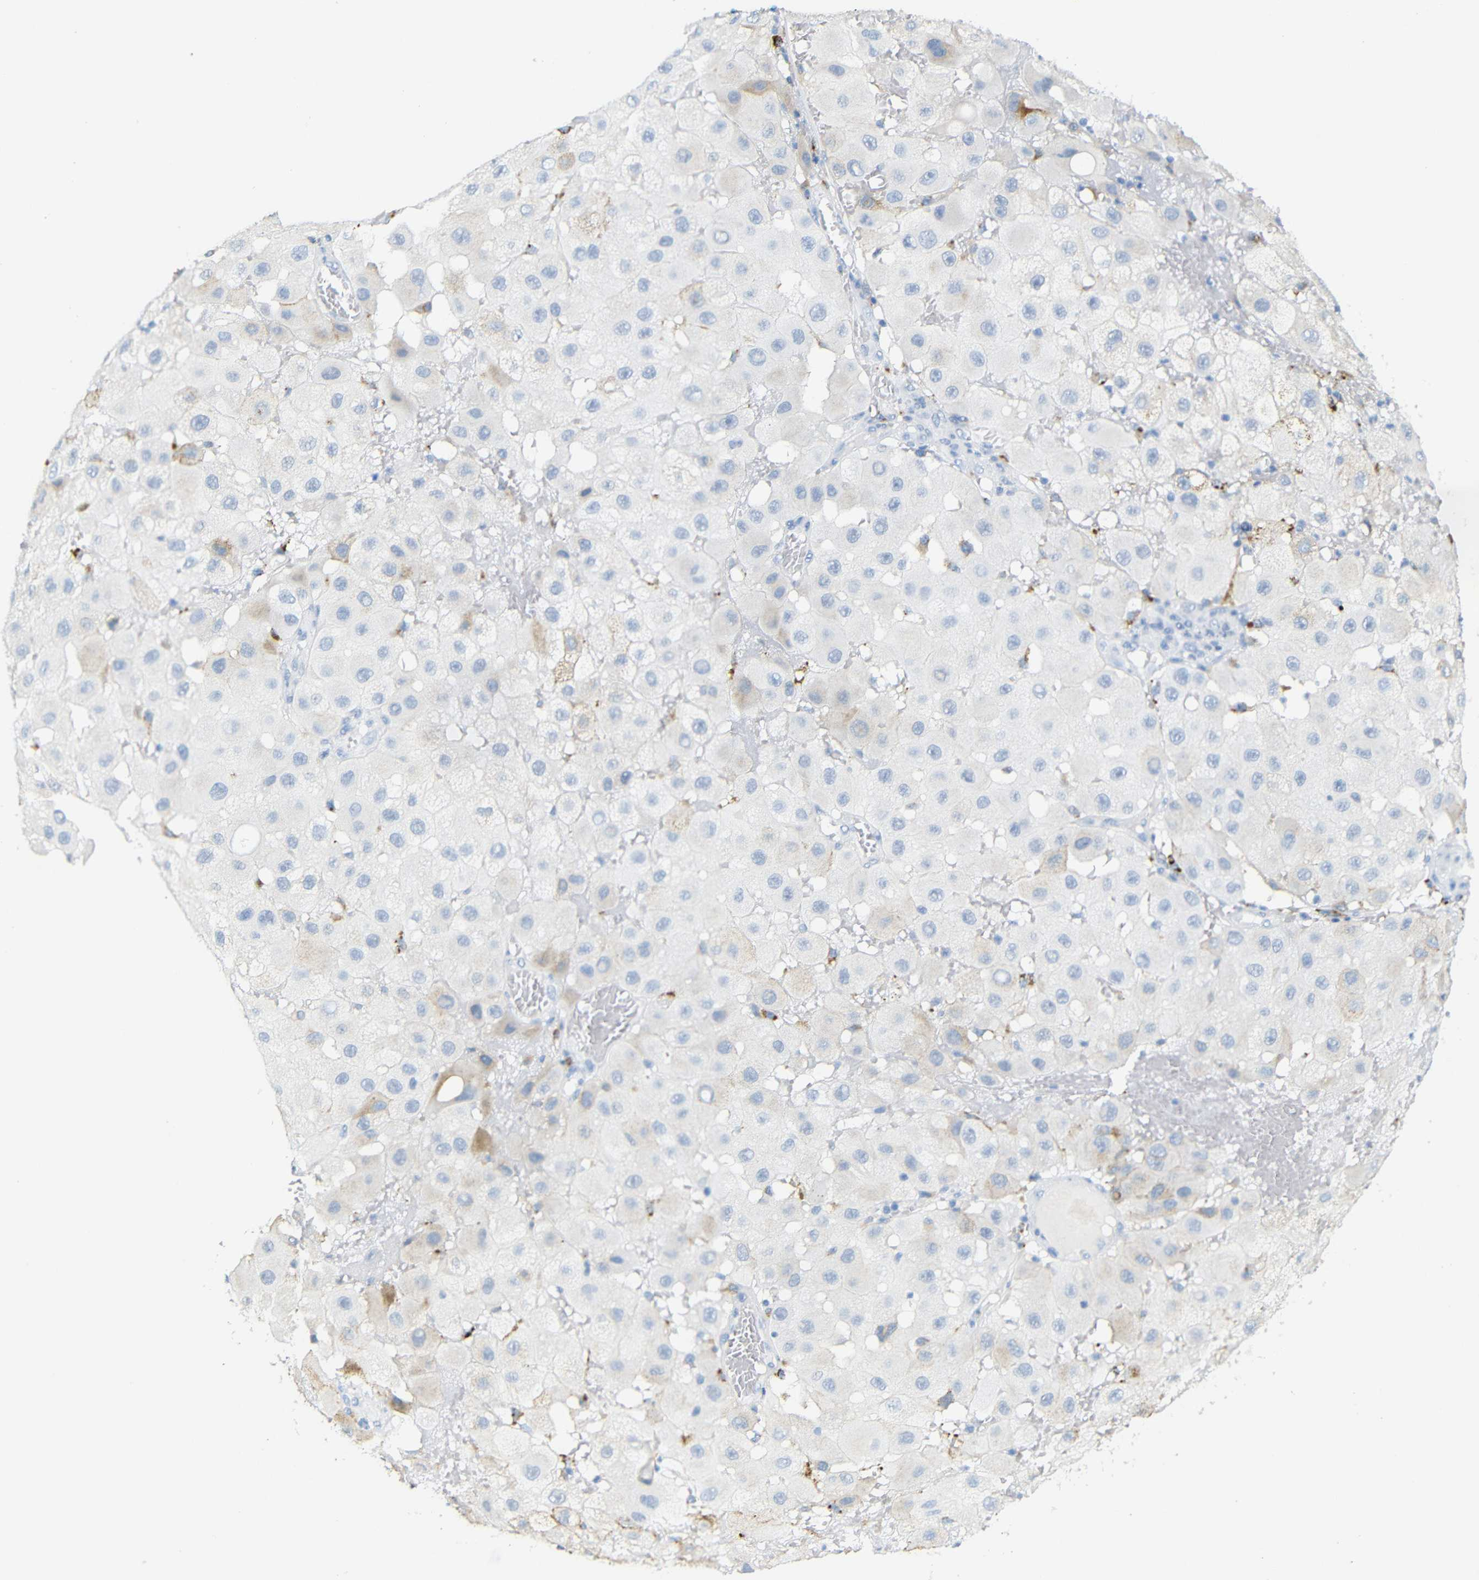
{"staining": {"intensity": "weak", "quantity": "<25%", "location": "cytoplasmic/membranous"}, "tissue": "melanoma", "cell_type": "Tumor cells", "image_type": "cancer", "snomed": [{"axis": "morphology", "description": "Malignant melanoma, NOS"}, {"axis": "topography", "description": "Skin"}], "caption": "An IHC photomicrograph of malignant melanoma is shown. There is no staining in tumor cells of malignant melanoma.", "gene": "FCRL1", "patient": {"sex": "female", "age": 81}}